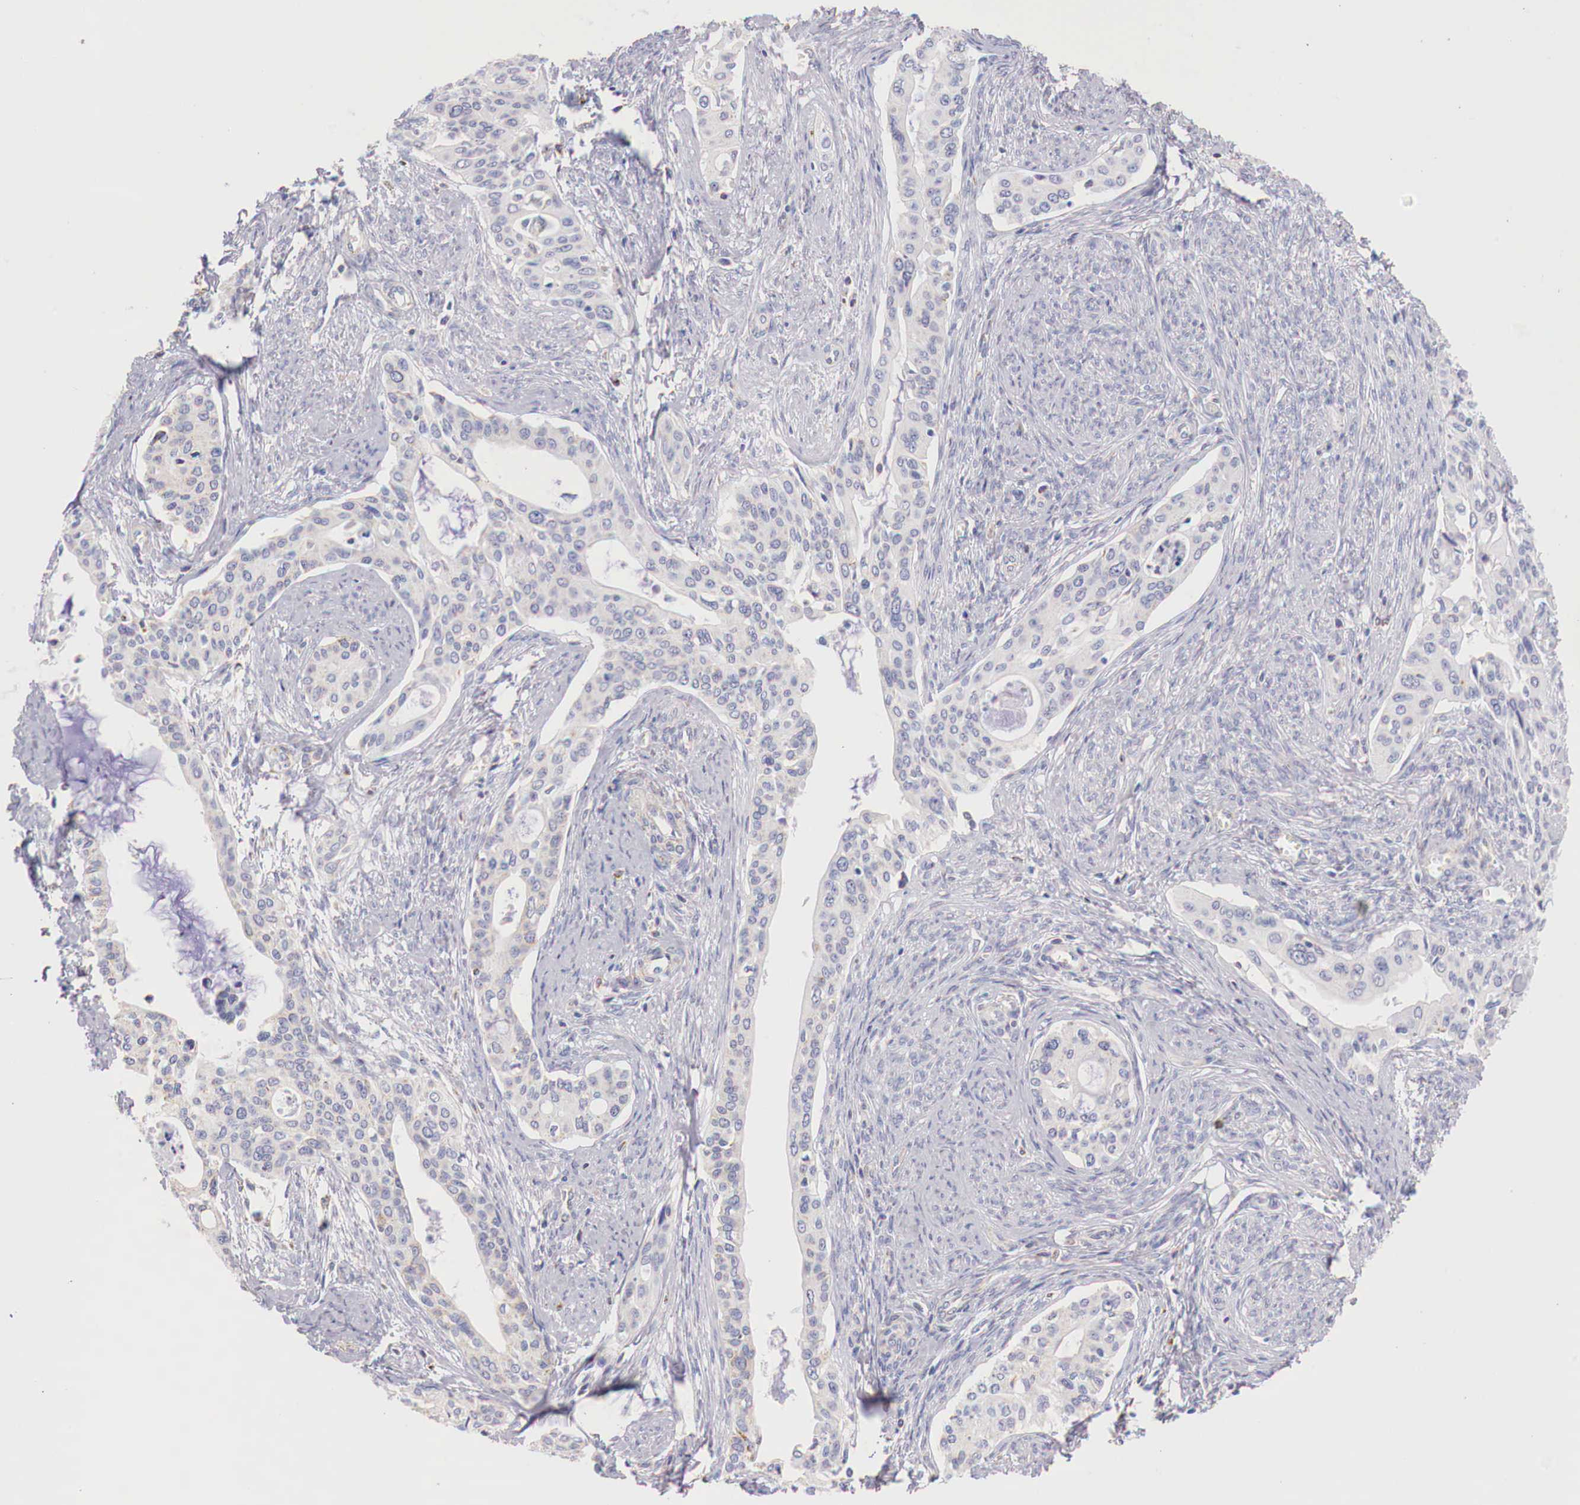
{"staining": {"intensity": "weak", "quantity": "<25%", "location": "cytoplasmic/membranous"}, "tissue": "cervical cancer", "cell_type": "Tumor cells", "image_type": "cancer", "snomed": [{"axis": "morphology", "description": "Squamous cell carcinoma, NOS"}, {"axis": "topography", "description": "Cervix"}], "caption": "The IHC micrograph has no significant positivity in tumor cells of cervical cancer tissue.", "gene": "IDH3G", "patient": {"sex": "female", "age": 34}}